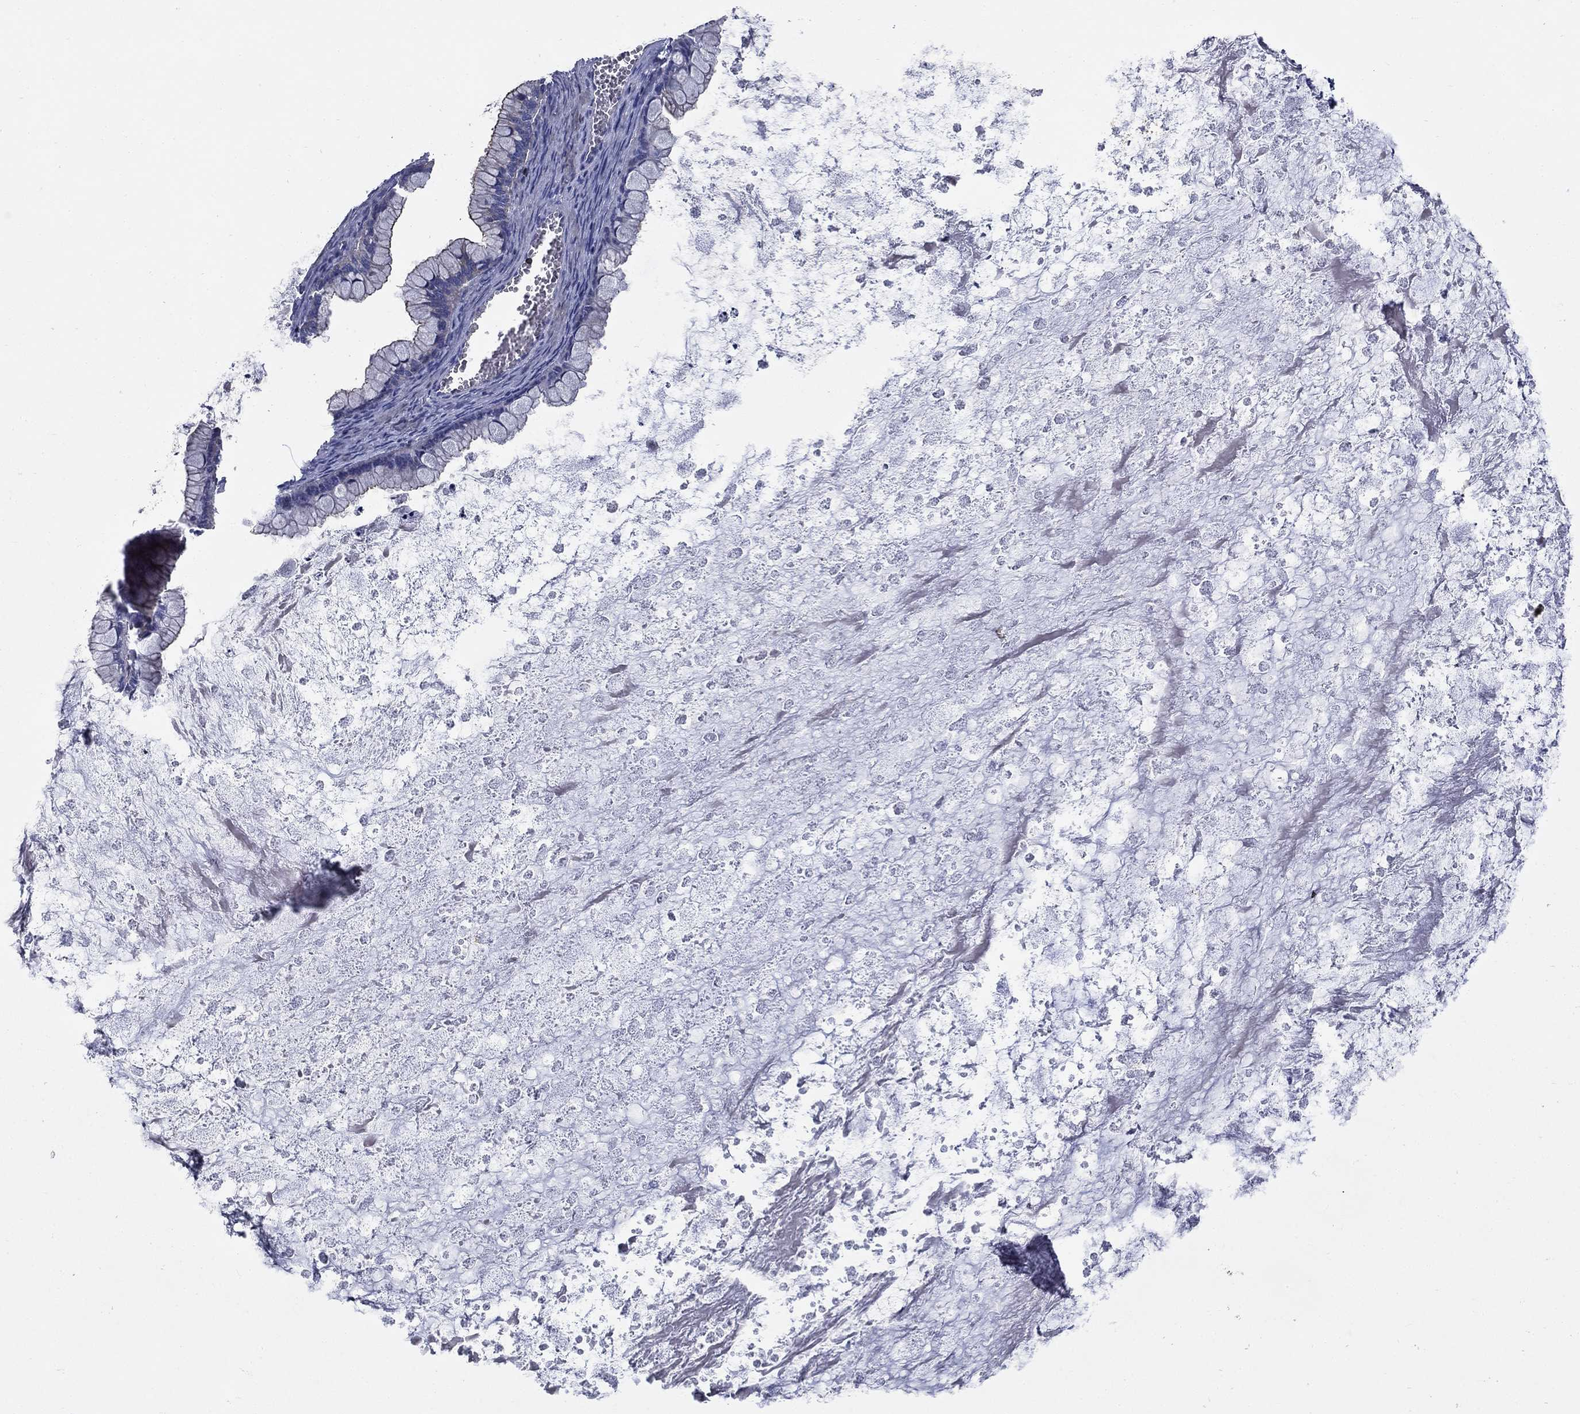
{"staining": {"intensity": "negative", "quantity": "none", "location": "none"}, "tissue": "ovarian cancer", "cell_type": "Tumor cells", "image_type": "cancer", "snomed": [{"axis": "morphology", "description": "Cystadenocarcinoma, mucinous, NOS"}, {"axis": "topography", "description": "Ovary"}], "caption": "This is a micrograph of immunohistochemistry staining of ovarian cancer, which shows no expression in tumor cells.", "gene": "SIT1", "patient": {"sex": "female", "age": 67}}